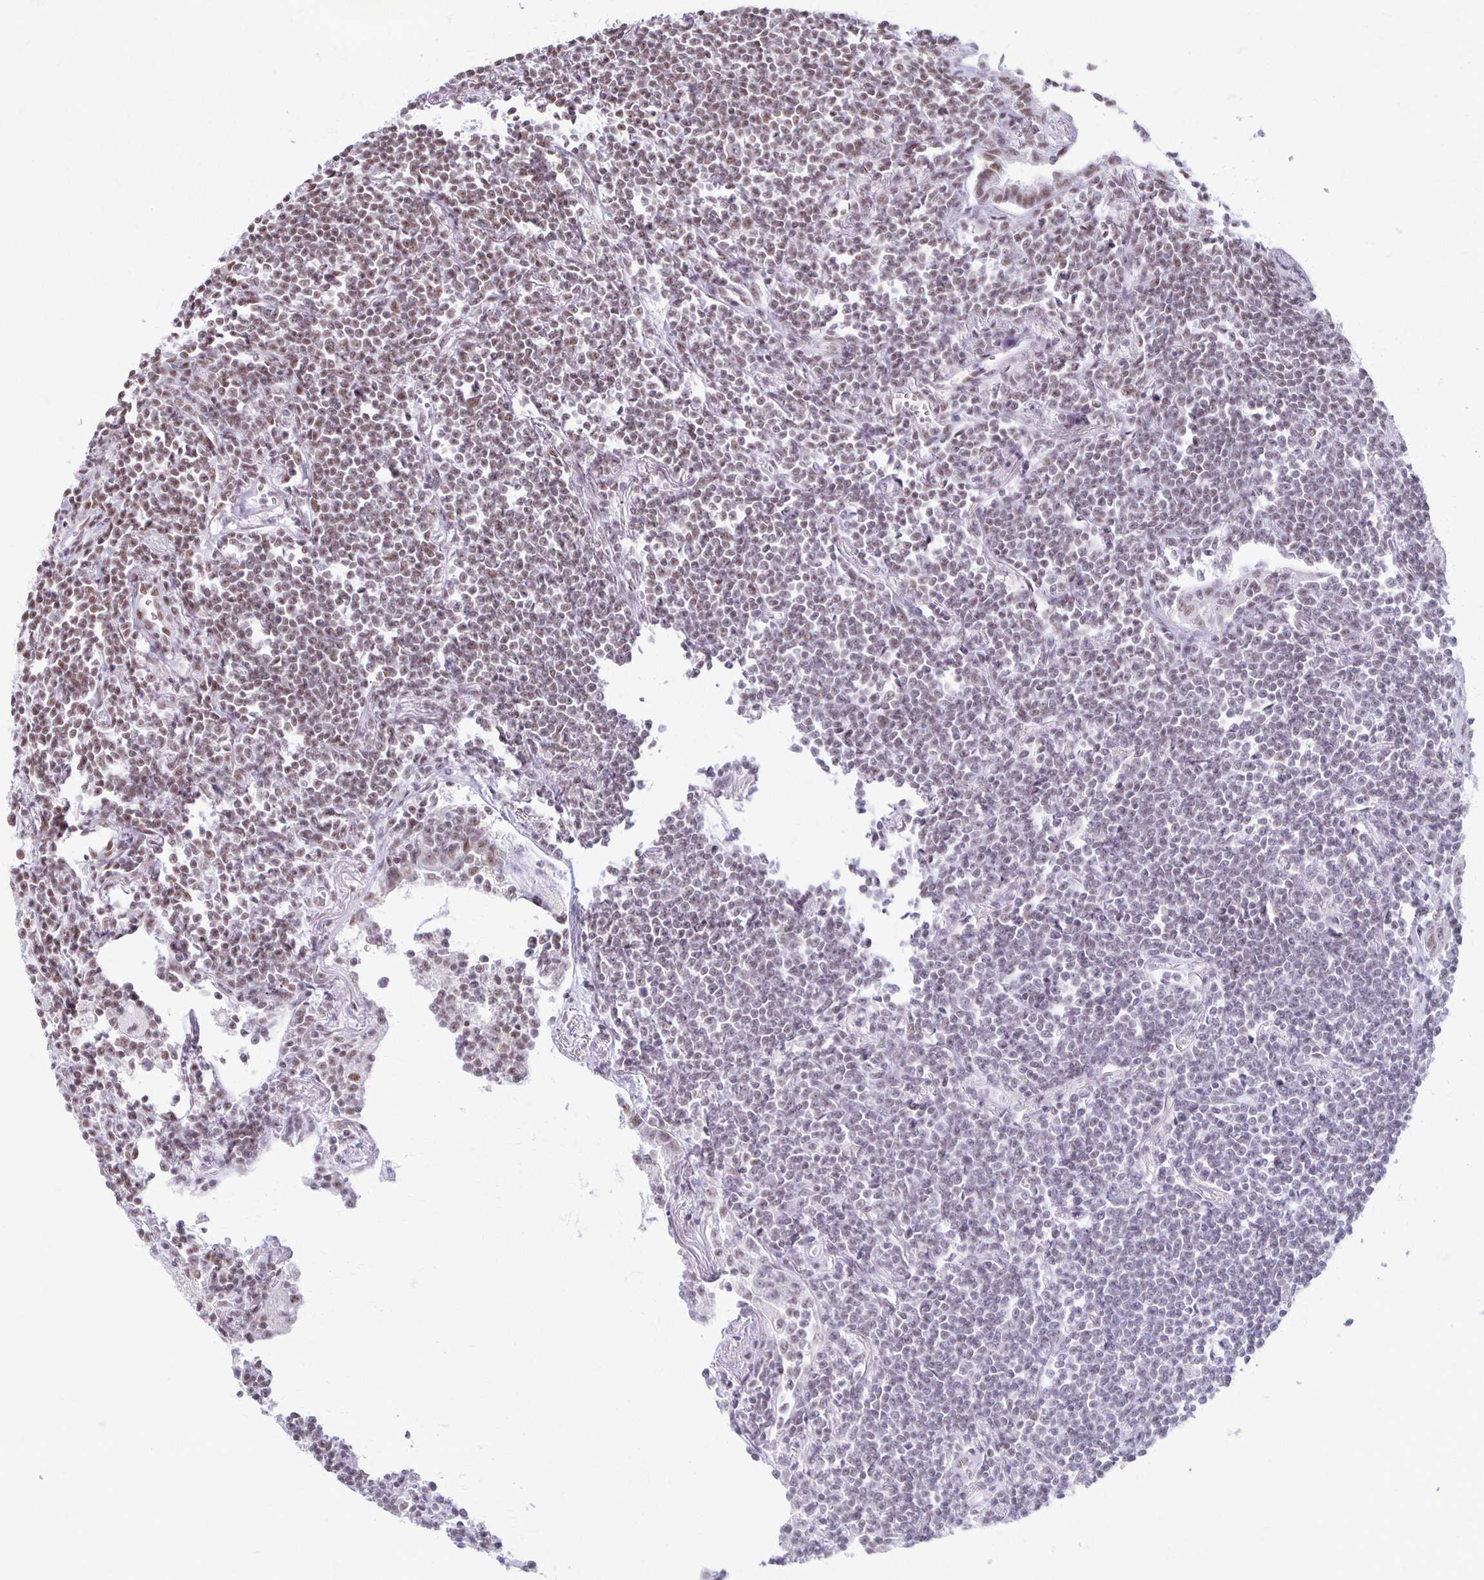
{"staining": {"intensity": "moderate", "quantity": "25%-75%", "location": "nuclear"}, "tissue": "lymphoma", "cell_type": "Tumor cells", "image_type": "cancer", "snomed": [{"axis": "morphology", "description": "Malignant lymphoma, non-Hodgkin's type, Low grade"}, {"axis": "topography", "description": "Lung"}], "caption": "An image showing moderate nuclear positivity in approximately 25%-75% of tumor cells in lymphoma, as visualized by brown immunohistochemical staining.", "gene": "XRCC6", "patient": {"sex": "female", "age": 71}}